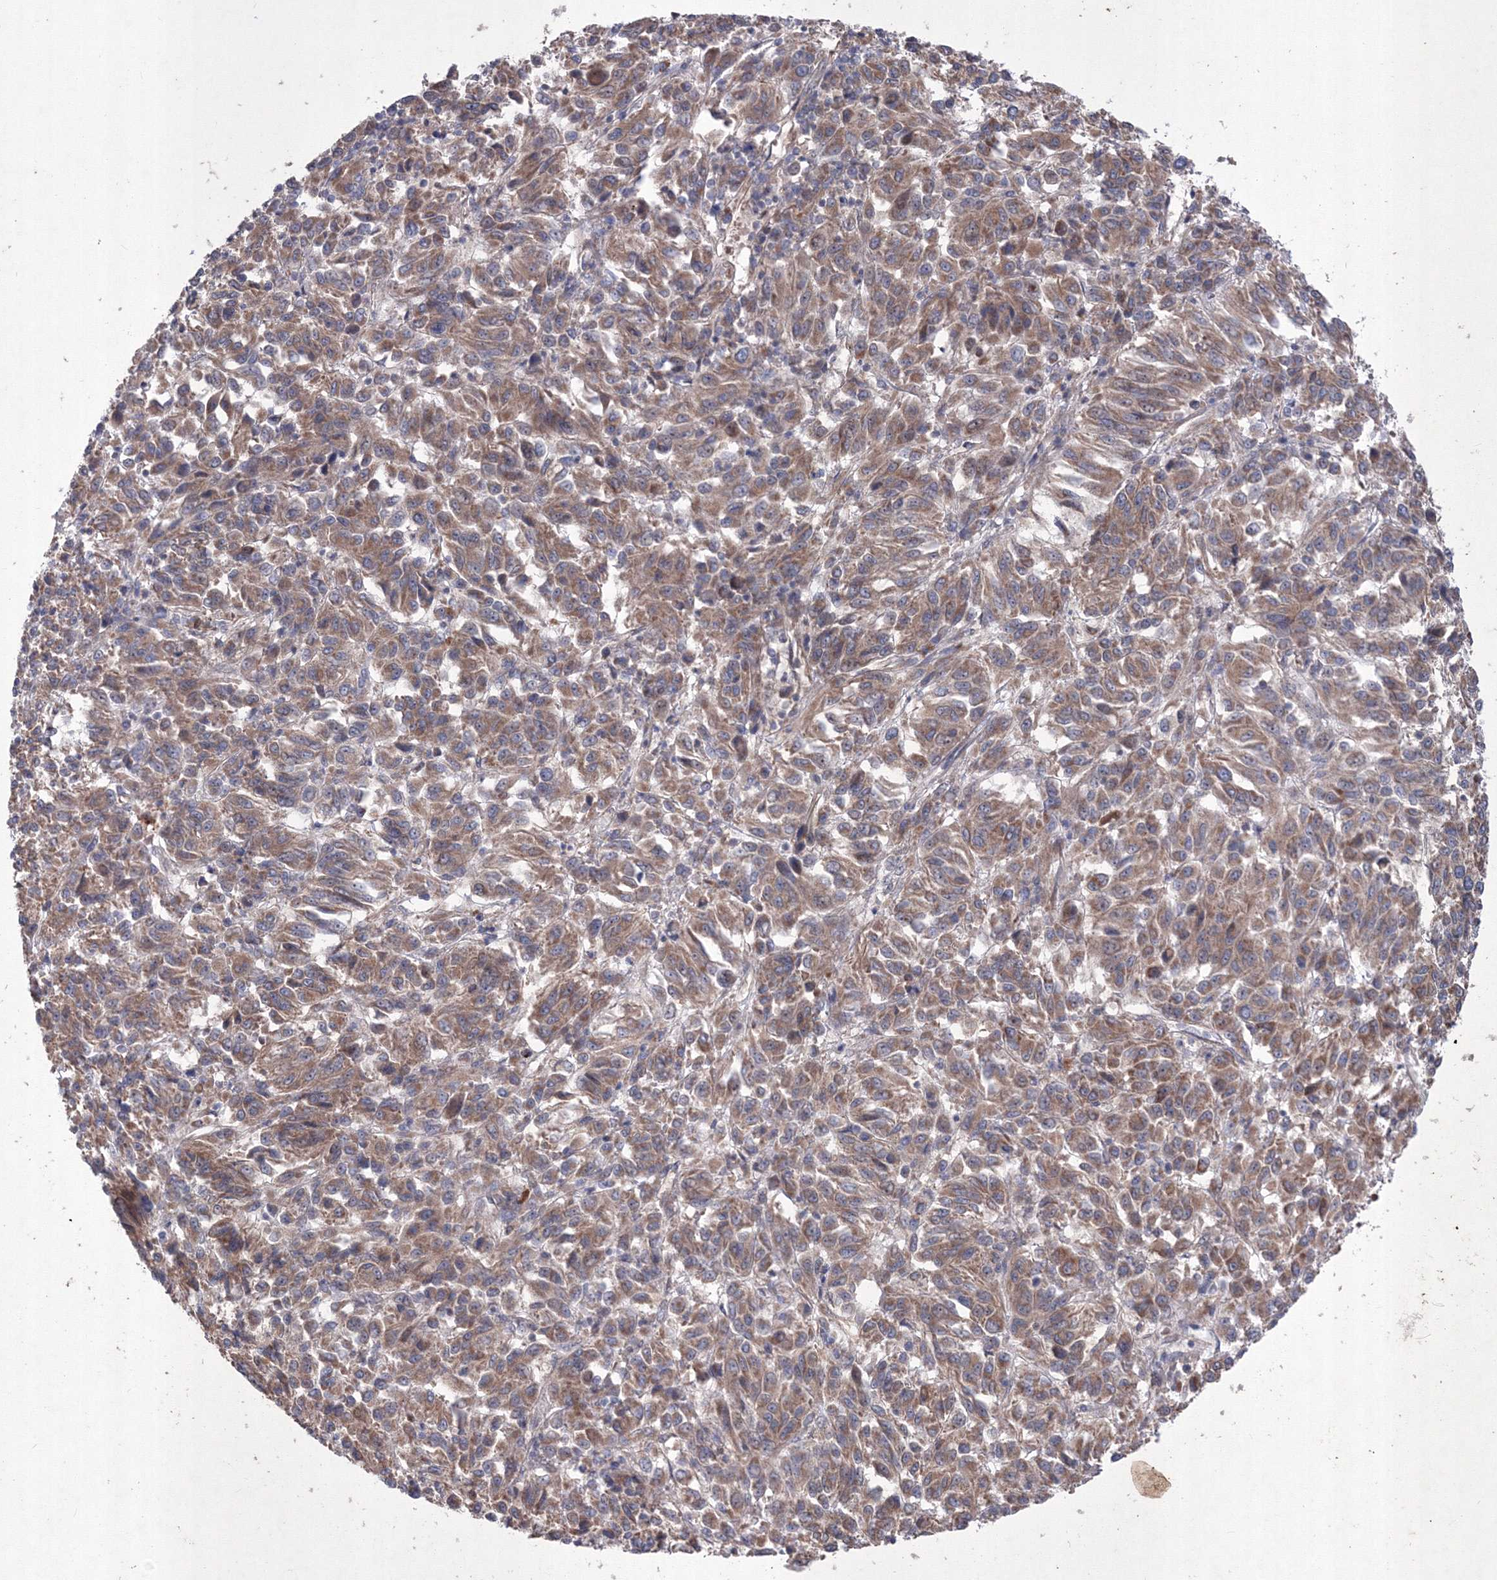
{"staining": {"intensity": "moderate", "quantity": ">75%", "location": "cytoplasmic/membranous"}, "tissue": "melanoma", "cell_type": "Tumor cells", "image_type": "cancer", "snomed": [{"axis": "morphology", "description": "Malignant melanoma, Metastatic site"}, {"axis": "topography", "description": "Lung"}], "caption": "High-power microscopy captured an immunohistochemistry histopathology image of melanoma, revealing moderate cytoplasmic/membranous expression in approximately >75% of tumor cells. (Brightfield microscopy of DAB IHC at high magnification).", "gene": "MTRF1L", "patient": {"sex": "male", "age": 64}}